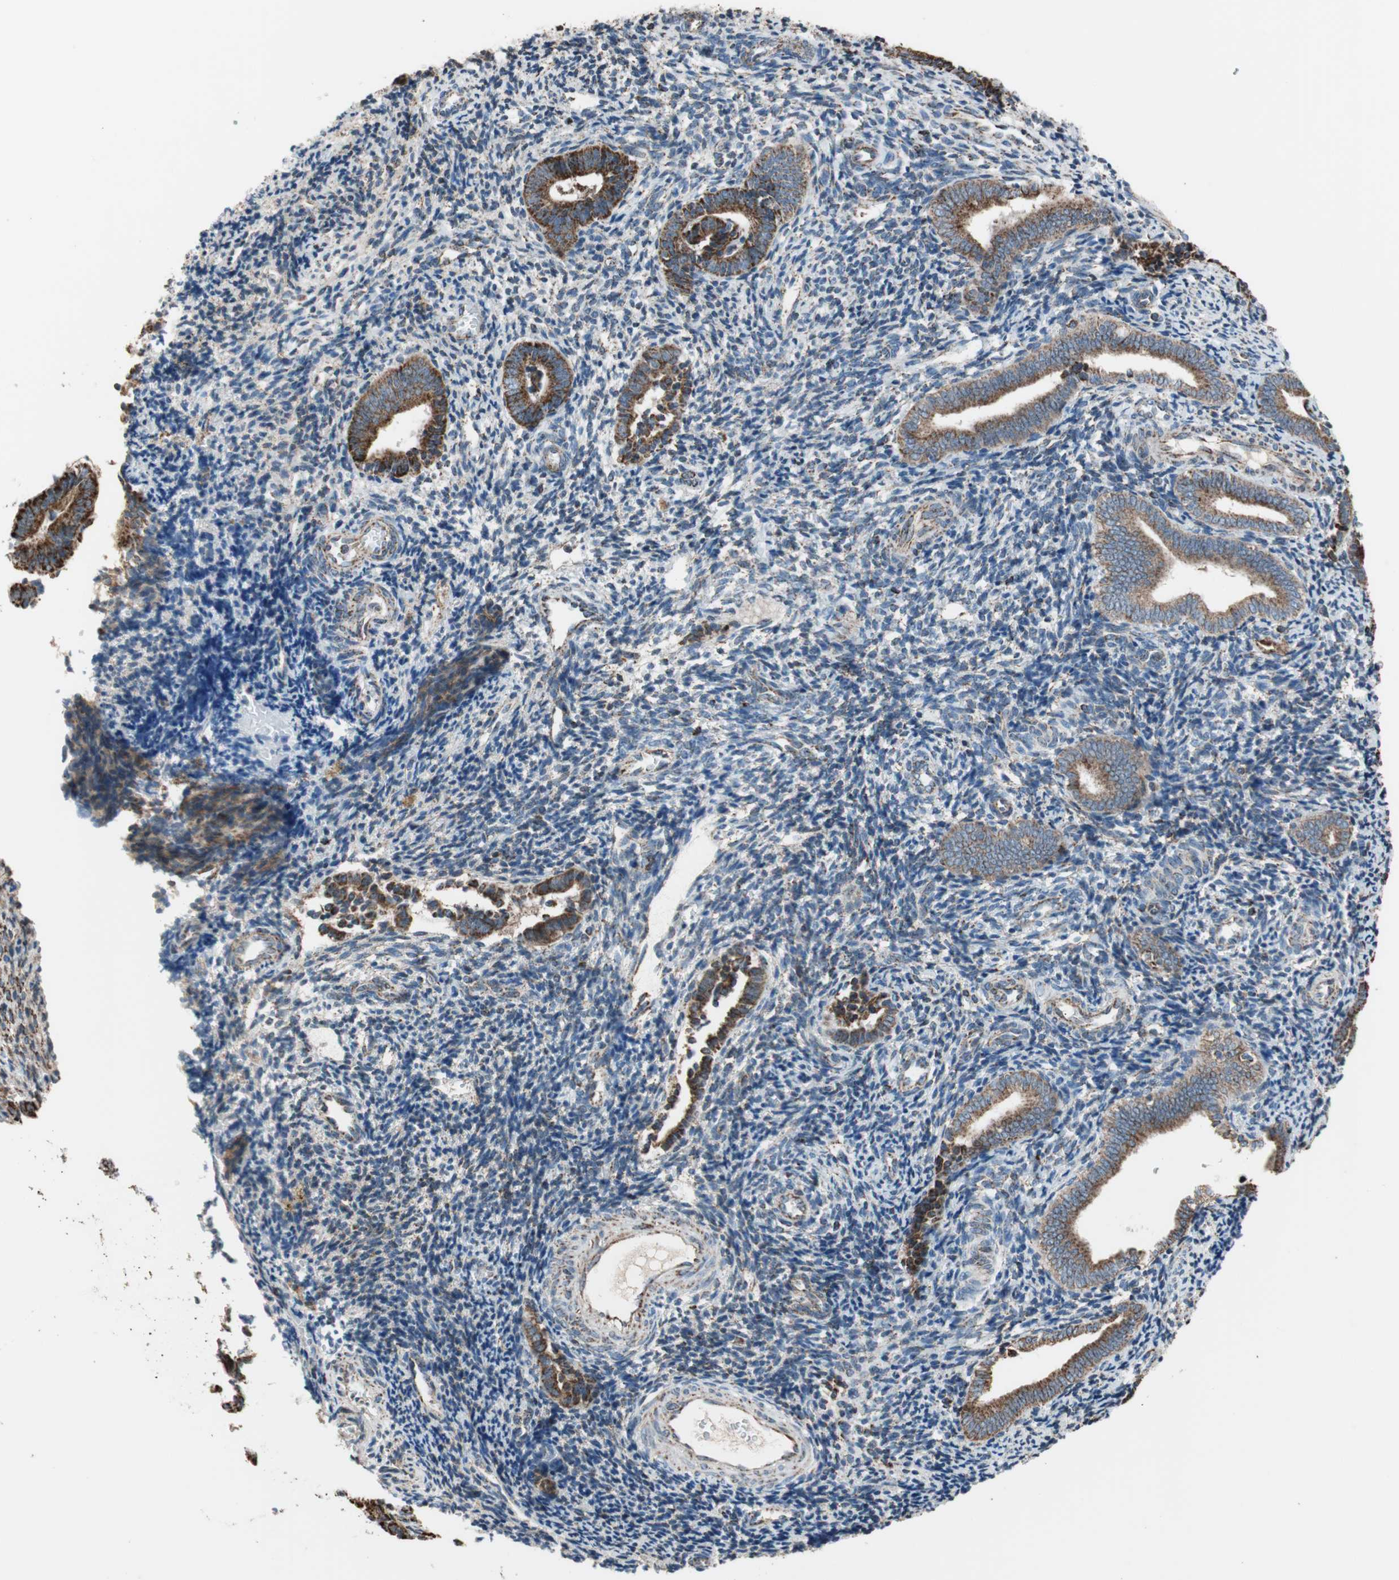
{"staining": {"intensity": "strong", "quantity": "25%-75%", "location": "cytoplasmic/membranous"}, "tissue": "endometrium", "cell_type": "Cells in endometrial stroma", "image_type": "normal", "snomed": [{"axis": "morphology", "description": "Normal tissue, NOS"}, {"axis": "topography", "description": "Uterus"}, {"axis": "topography", "description": "Endometrium"}], "caption": "Protein analysis of normal endometrium exhibits strong cytoplasmic/membranous staining in about 25%-75% of cells in endometrial stroma.", "gene": "PCSK4", "patient": {"sex": "female", "age": 33}}